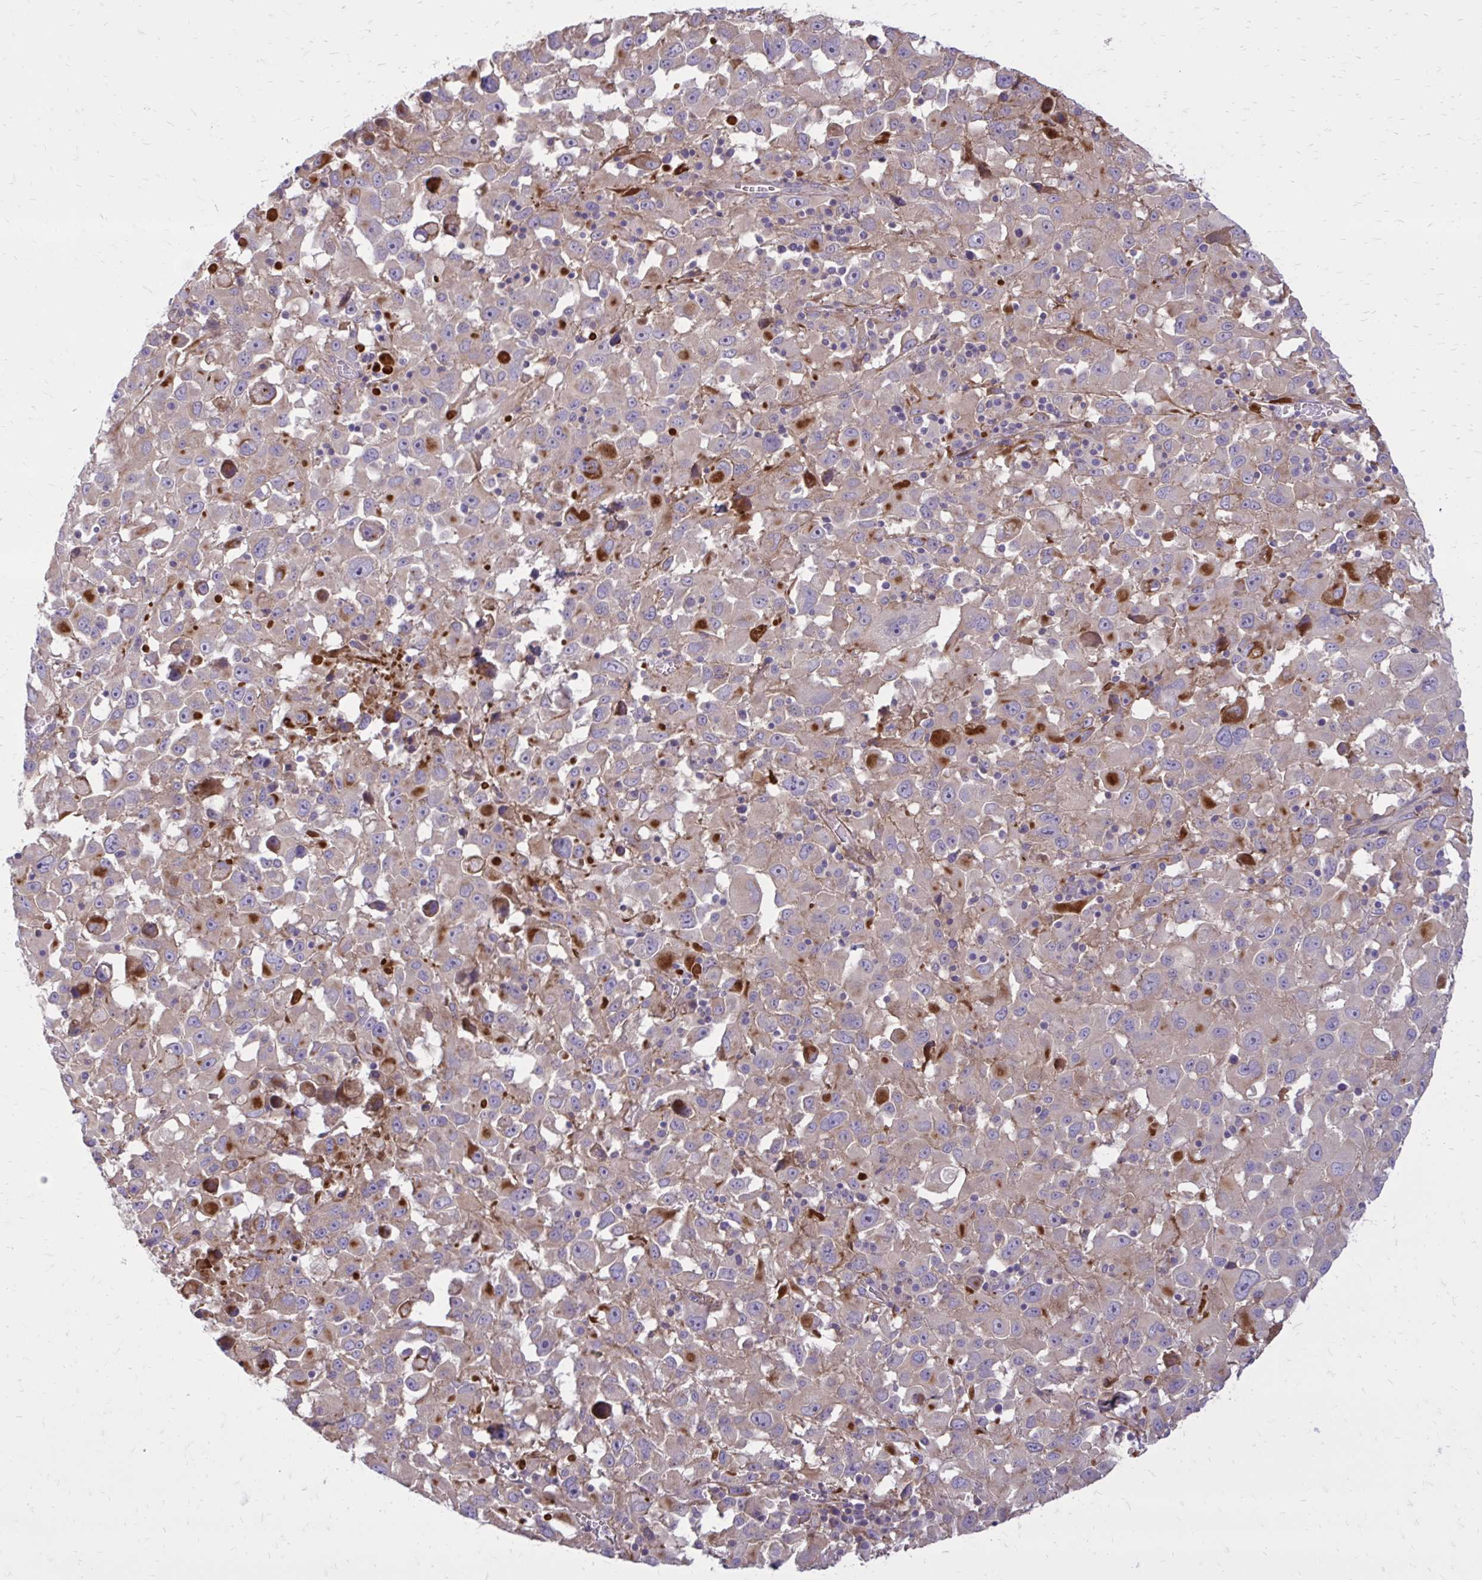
{"staining": {"intensity": "strong", "quantity": "<25%", "location": "cytoplasmic/membranous"}, "tissue": "melanoma", "cell_type": "Tumor cells", "image_type": "cancer", "snomed": [{"axis": "morphology", "description": "Malignant melanoma, Metastatic site"}, {"axis": "topography", "description": "Soft tissue"}], "caption": "The immunohistochemical stain shows strong cytoplasmic/membranous staining in tumor cells of malignant melanoma (metastatic site) tissue.", "gene": "FAP", "patient": {"sex": "male", "age": 50}}